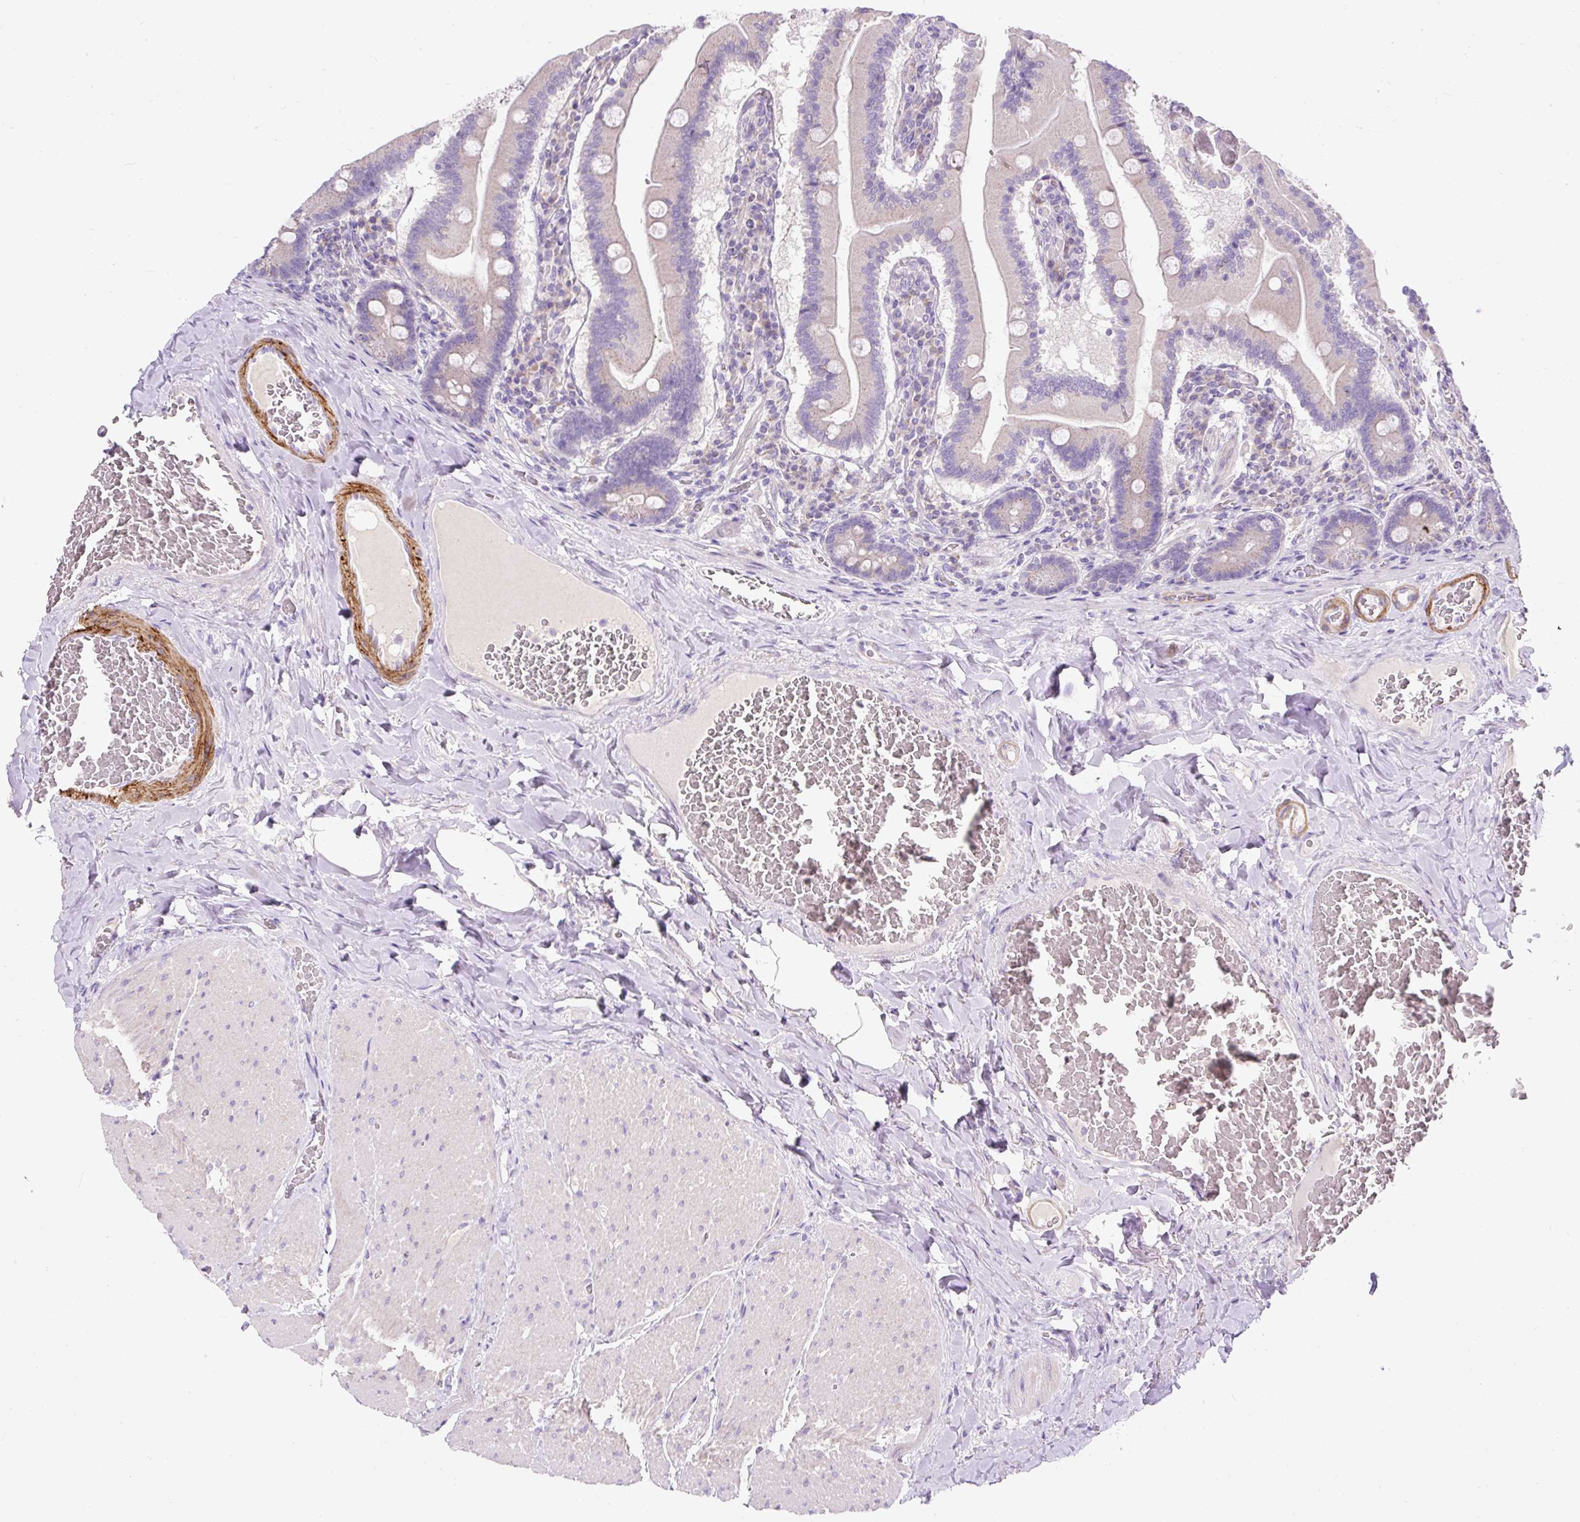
{"staining": {"intensity": "weak", "quantity": "<25%", "location": "cytoplasmic/membranous"}, "tissue": "duodenum", "cell_type": "Glandular cells", "image_type": "normal", "snomed": [{"axis": "morphology", "description": "Normal tissue, NOS"}, {"axis": "topography", "description": "Duodenum"}], "caption": "This is a micrograph of immunohistochemistry staining of unremarkable duodenum, which shows no positivity in glandular cells.", "gene": "SUSD5", "patient": {"sex": "female", "age": 62}}